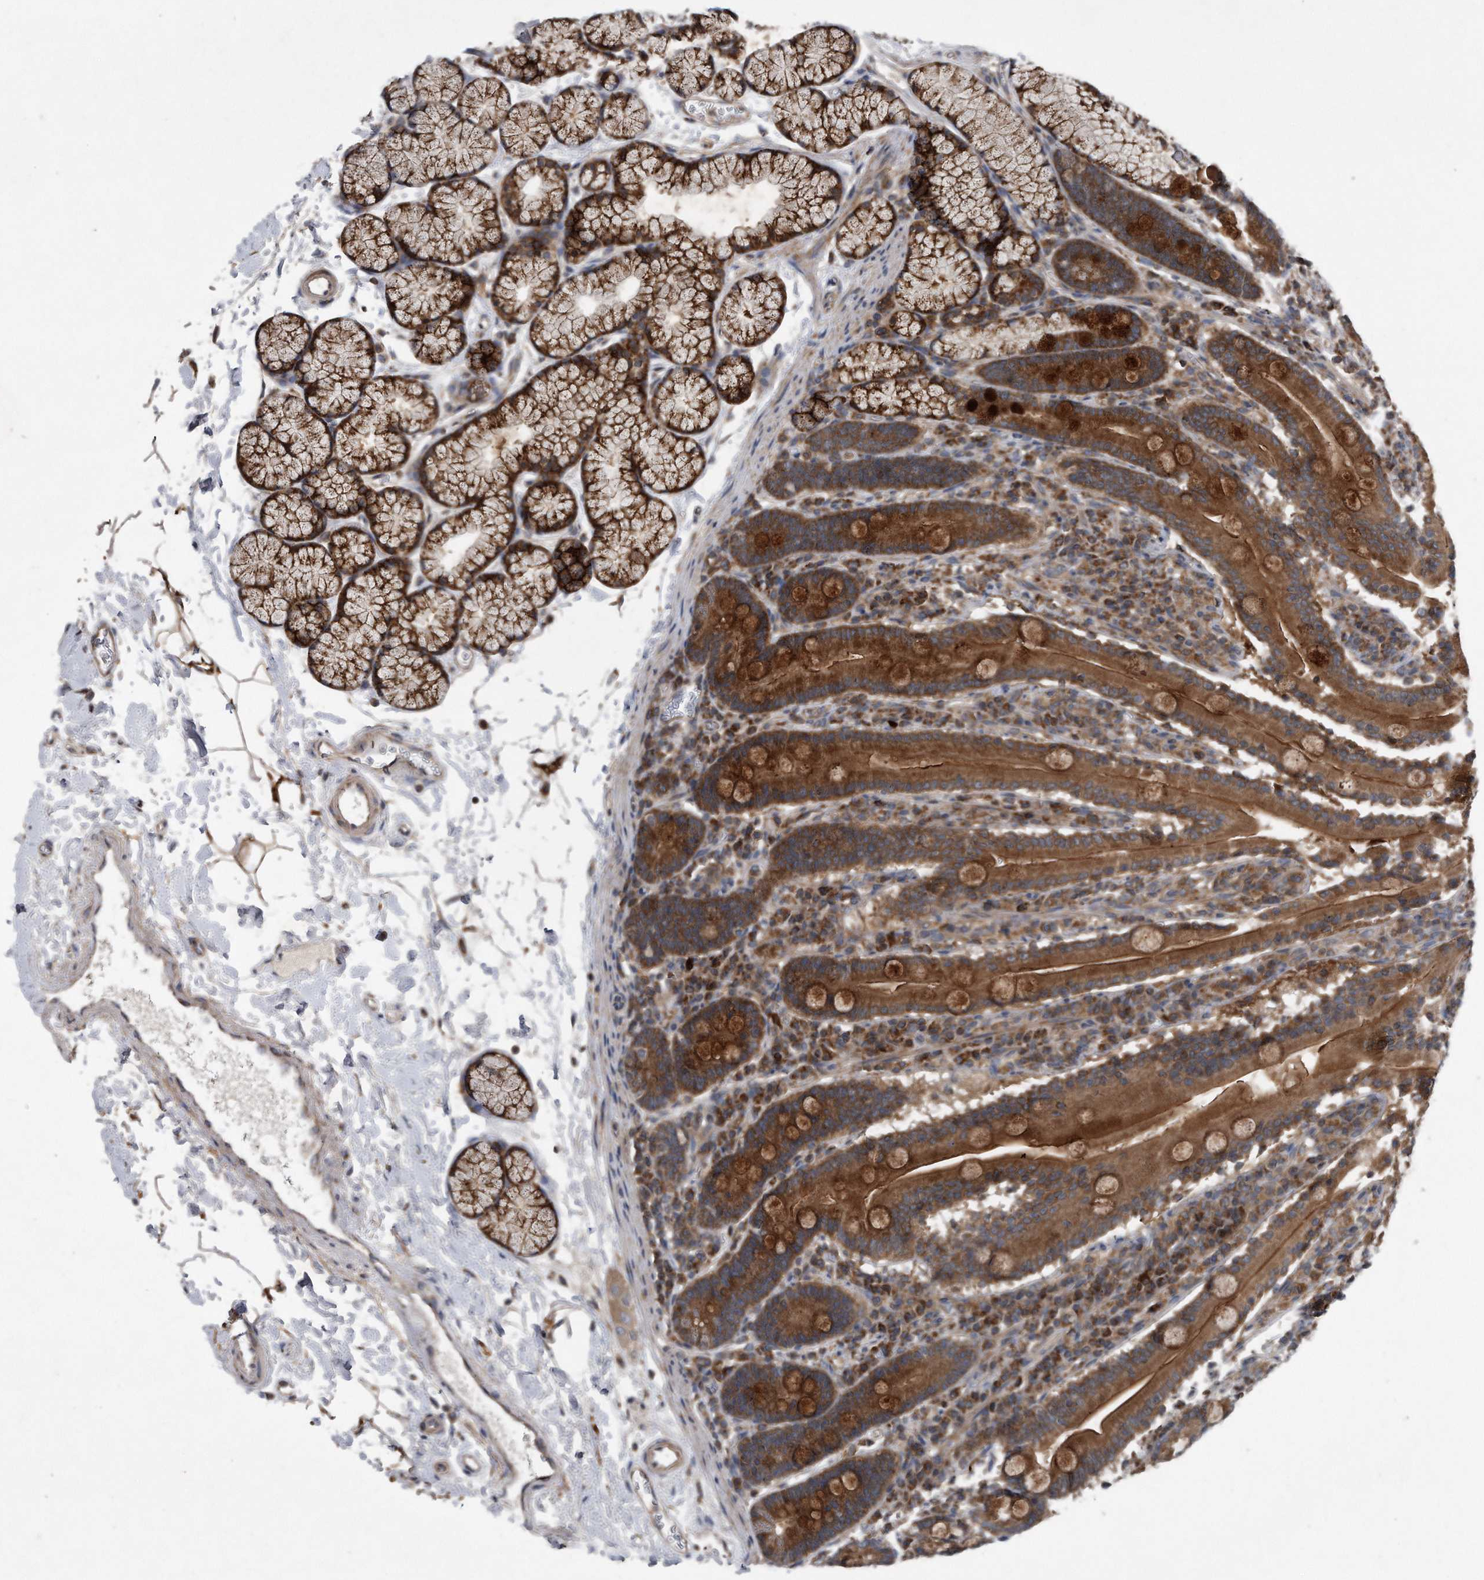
{"staining": {"intensity": "strong", "quantity": ">75%", "location": "cytoplasmic/membranous"}, "tissue": "duodenum", "cell_type": "Glandular cells", "image_type": "normal", "snomed": [{"axis": "morphology", "description": "Normal tissue, NOS"}, {"axis": "topography", "description": "Duodenum"}], "caption": "About >75% of glandular cells in unremarkable human duodenum demonstrate strong cytoplasmic/membranous protein expression as visualized by brown immunohistochemical staining.", "gene": "ALPK2", "patient": {"sex": "male", "age": 35}}